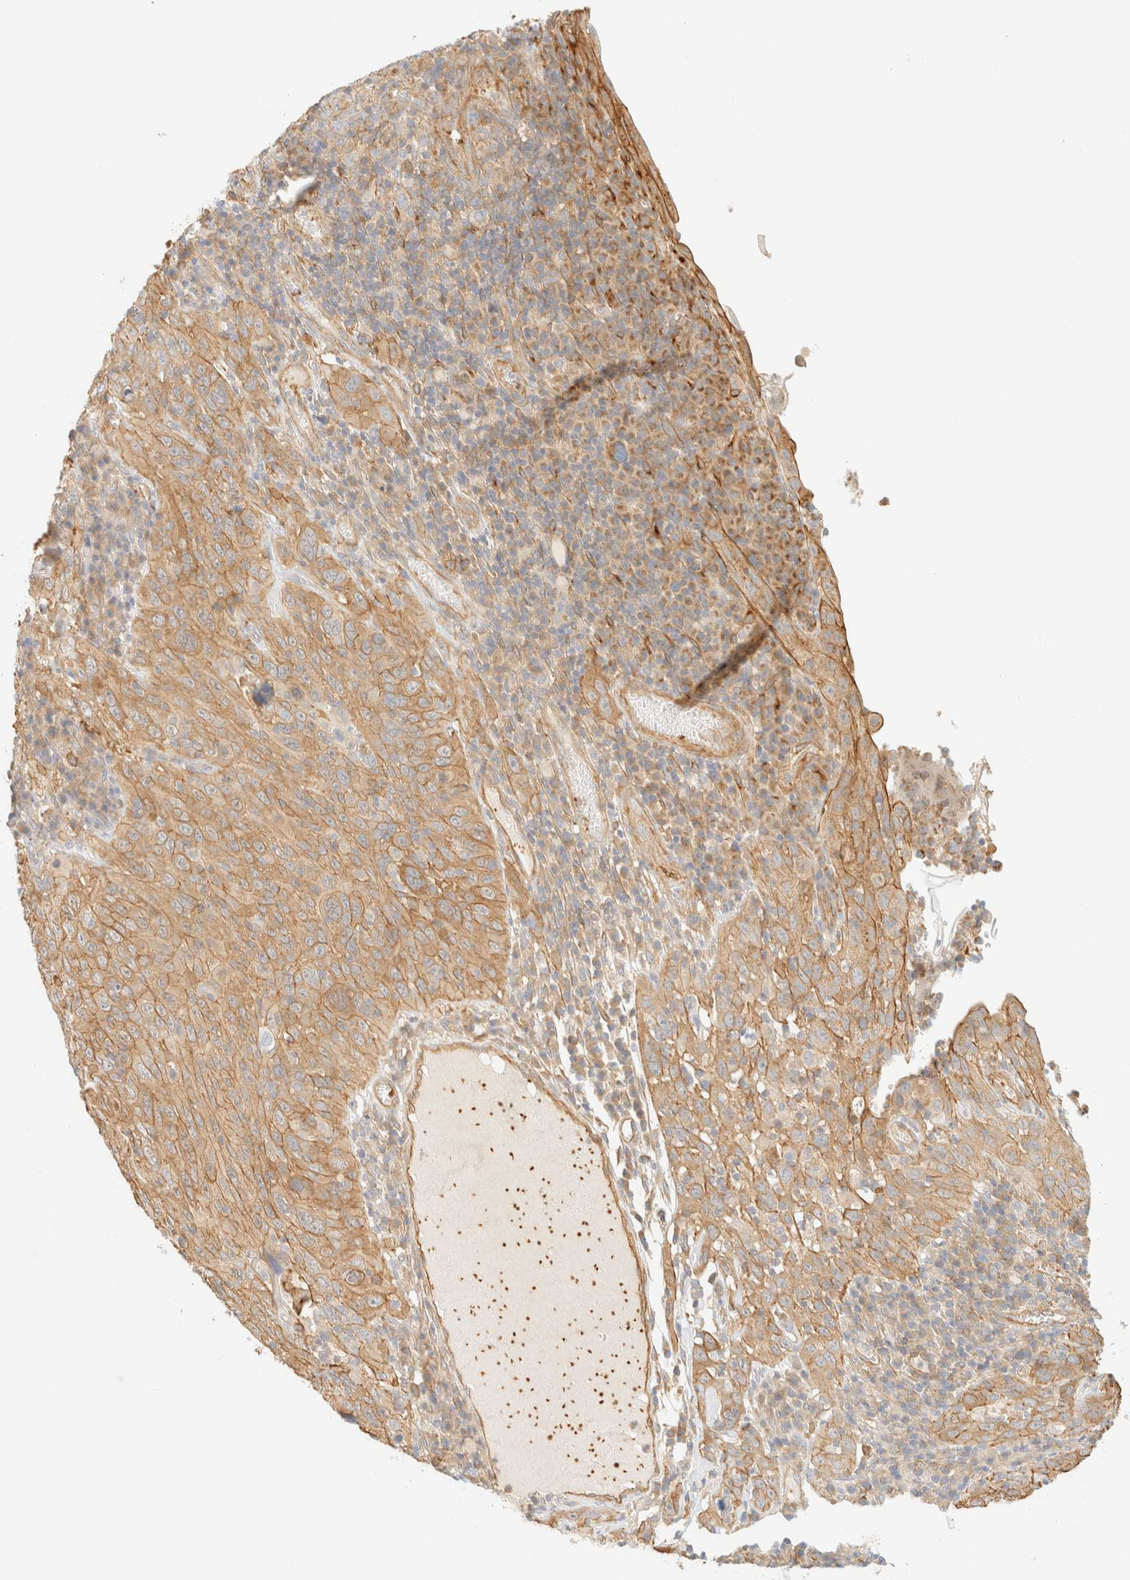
{"staining": {"intensity": "moderate", "quantity": ">75%", "location": "cytoplasmic/membranous"}, "tissue": "cervical cancer", "cell_type": "Tumor cells", "image_type": "cancer", "snomed": [{"axis": "morphology", "description": "Squamous cell carcinoma, NOS"}, {"axis": "topography", "description": "Cervix"}], "caption": "Immunohistochemical staining of cervical squamous cell carcinoma shows medium levels of moderate cytoplasmic/membranous positivity in about >75% of tumor cells.", "gene": "OTOP2", "patient": {"sex": "female", "age": 46}}